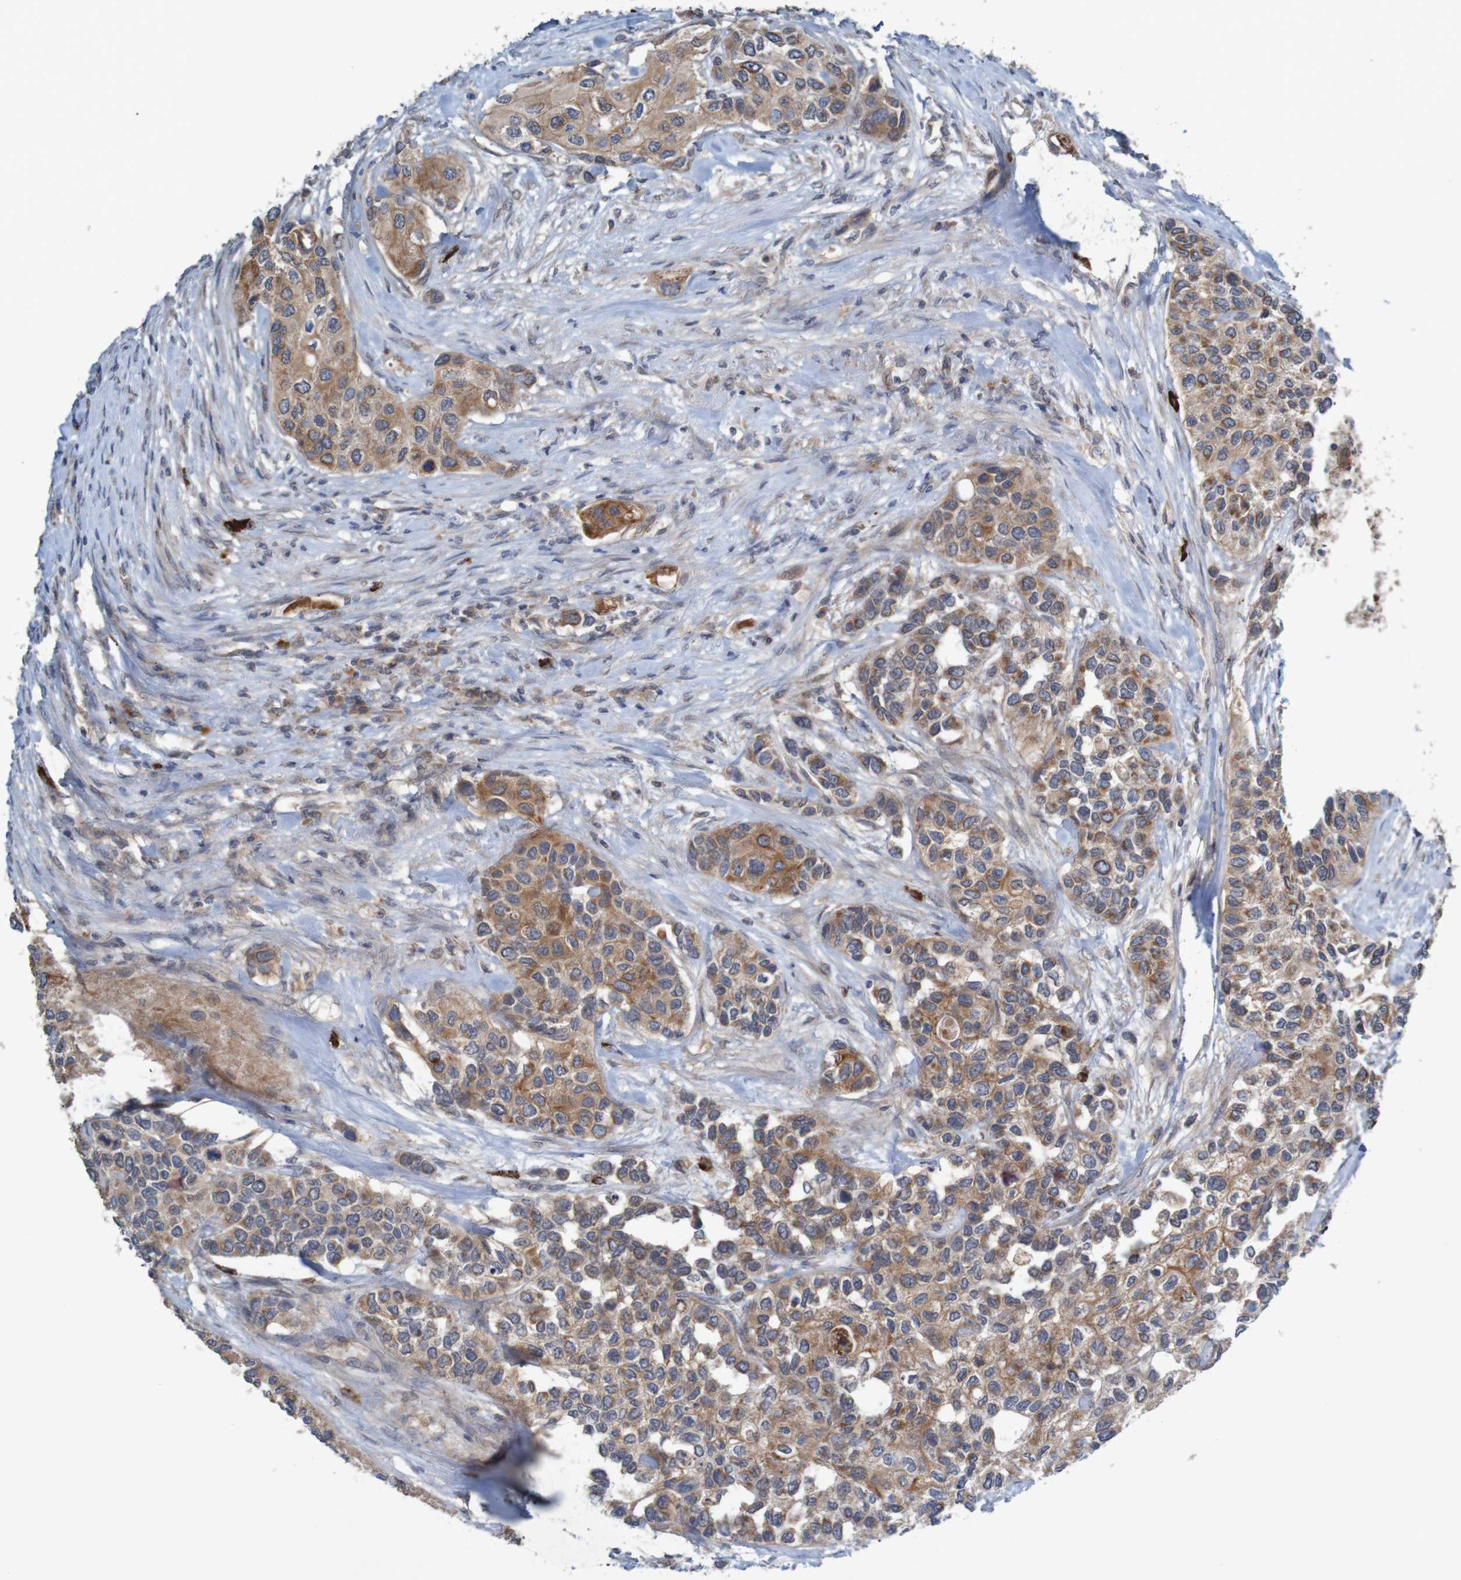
{"staining": {"intensity": "moderate", "quantity": ">75%", "location": "cytoplasmic/membranous"}, "tissue": "urothelial cancer", "cell_type": "Tumor cells", "image_type": "cancer", "snomed": [{"axis": "morphology", "description": "Urothelial carcinoma, High grade"}, {"axis": "topography", "description": "Urinary bladder"}], "caption": "A brown stain labels moderate cytoplasmic/membranous expression of a protein in human urothelial cancer tumor cells. (brown staining indicates protein expression, while blue staining denotes nuclei).", "gene": "B3GAT2", "patient": {"sex": "female", "age": 56}}